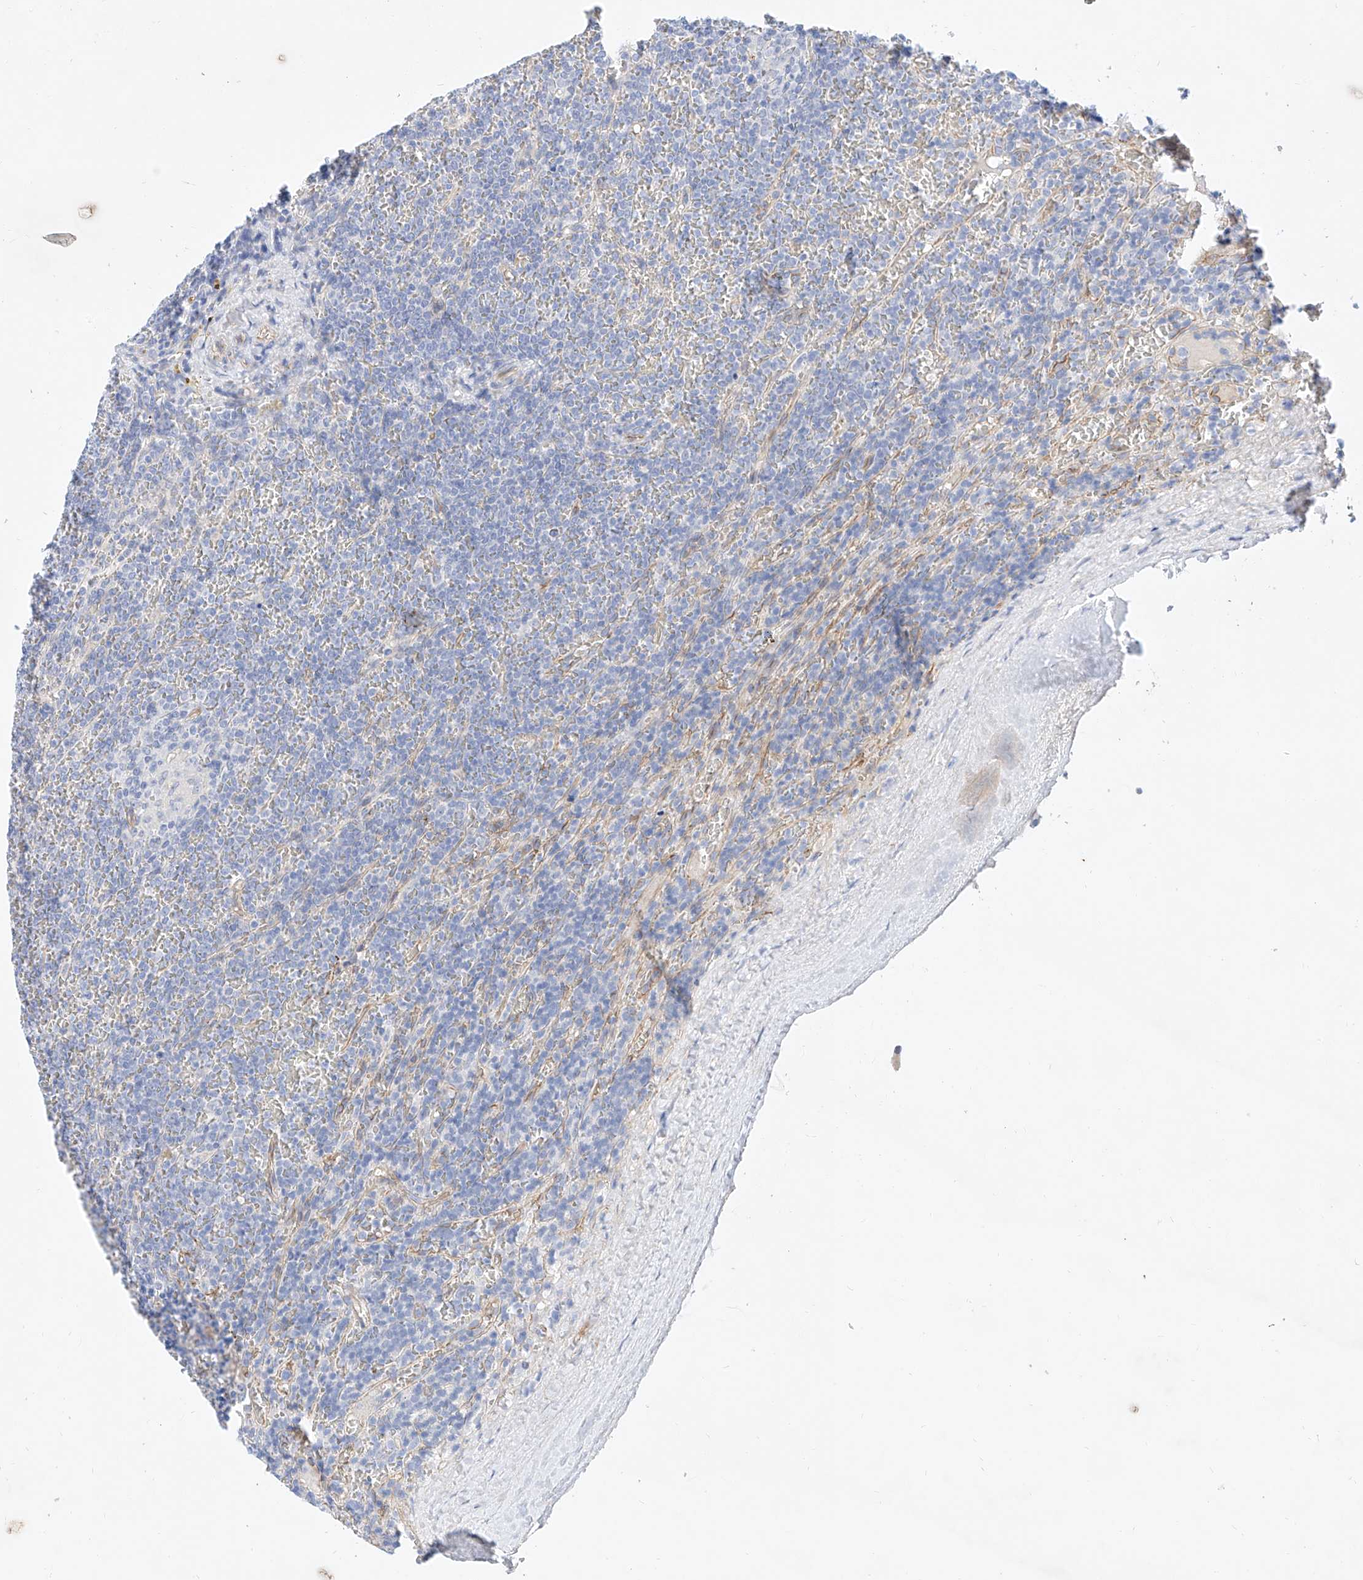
{"staining": {"intensity": "negative", "quantity": "none", "location": "none"}, "tissue": "lymphoma", "cell_type": "Tumor cells", "image_type": "cancer", "snomed": [{"axis": "morphology", "description": "Malignant lymphoma, non-Hodgkin's type, Low grade"}, {"axis": "topography", "description": "Spleen"}], "caption": "Immunohistochemistry photomicrograph of neoplastic tissue: human lymphoma stained with DAB shows no significant protein expression in tumor cells. (Brightfield microscopy of DAB (3,3'-diaminobenzidine) immunohistochemistry at high magnification).", "gene": "SBSPON", "patient": {"sex": "female", "age": 19}}